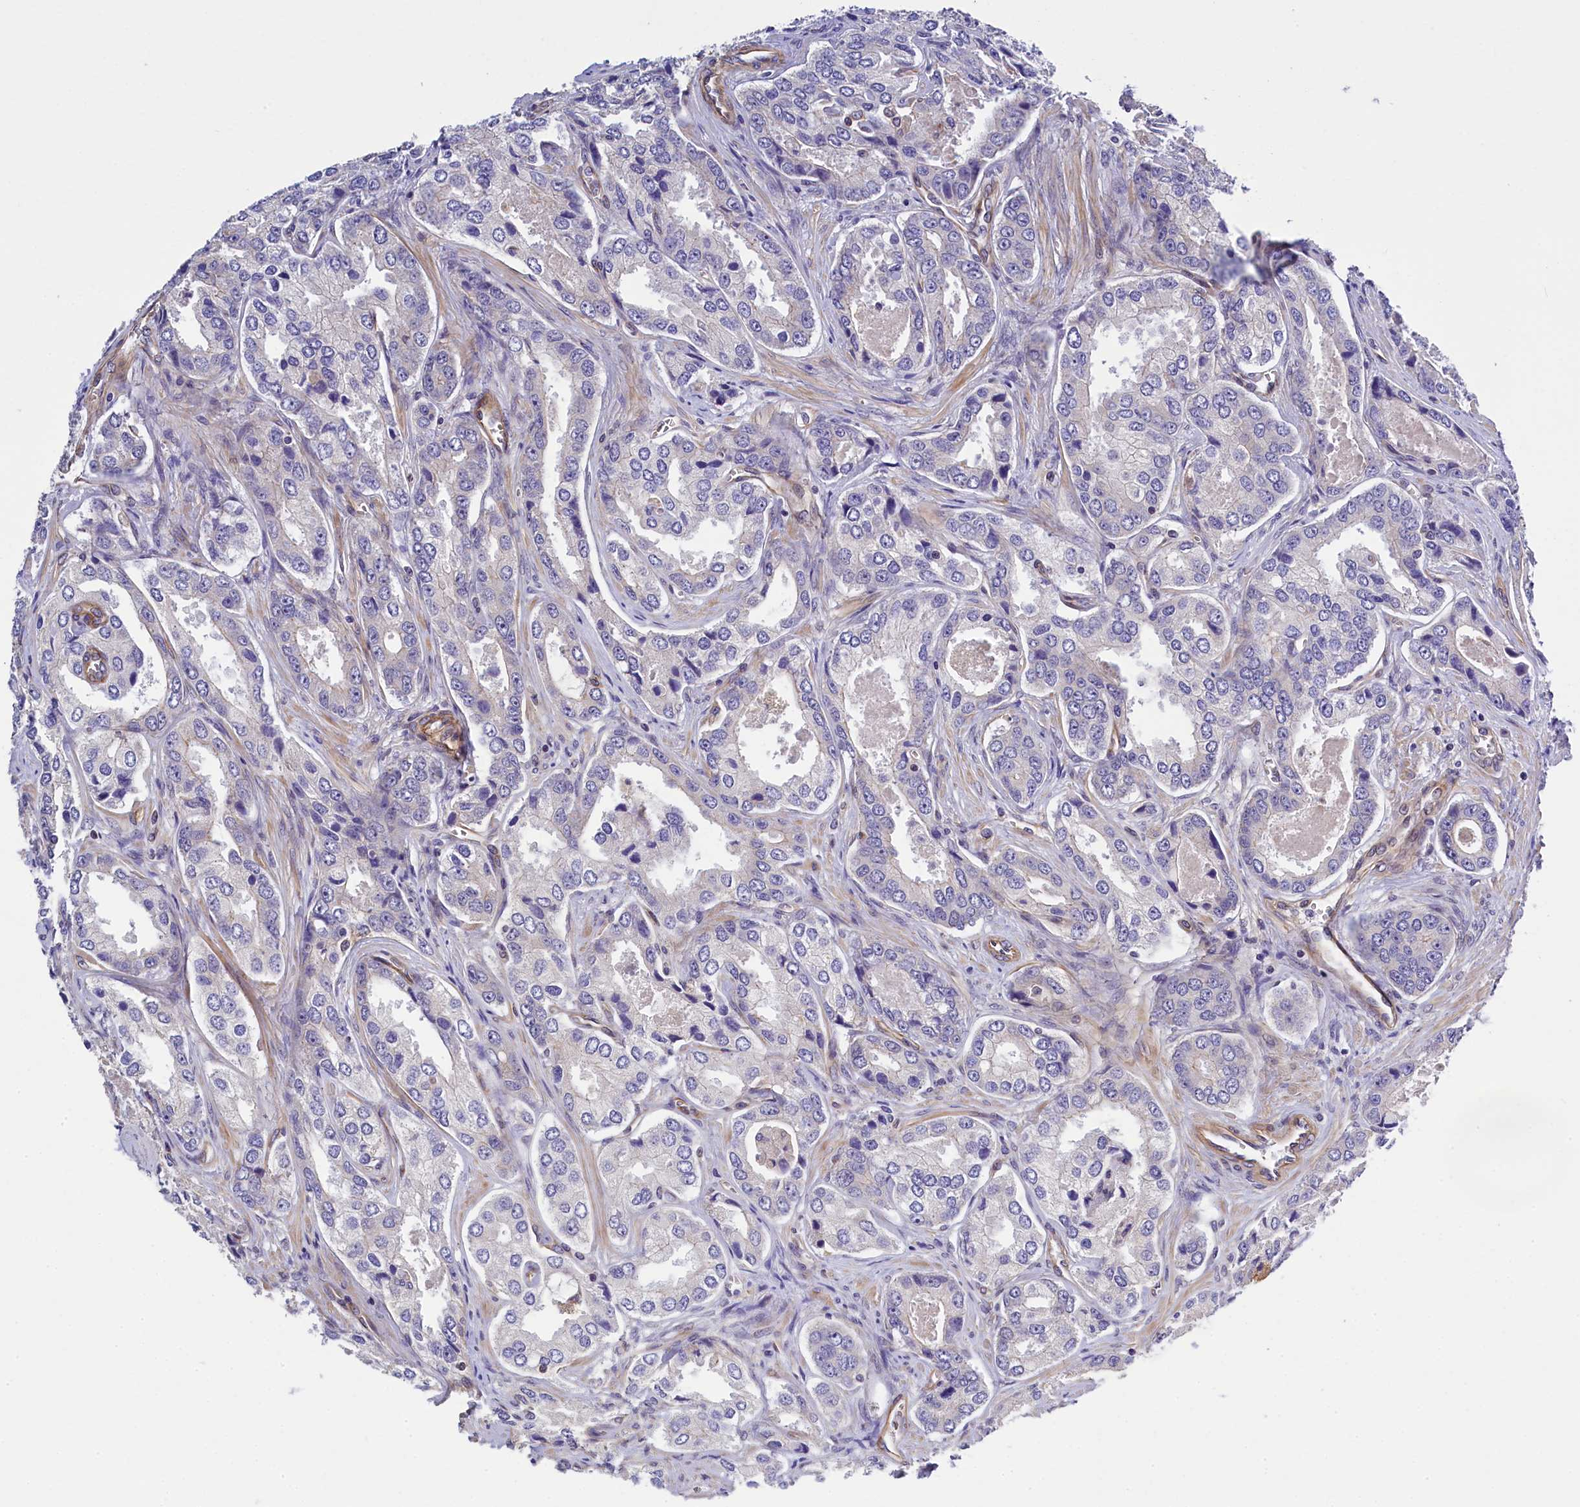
{"staining": {"intensity": "negative", "quantity": "none", "location": "none"}, "tissue": "prostate cancer", "cell_type": "Tumor cells", "image_type": "cancer", "snomed": [{"axis": "morphology", "description": "Adenocarcinoma, Low grade"}, {"axis": "topography", "description": "Prostate"}], "caption": "Image shows no significant protein staining in tumor cells of prostate low-grade adenocarcinoma.", "gene": "MED20", "patient": {"sex": "male", "age": 68}}